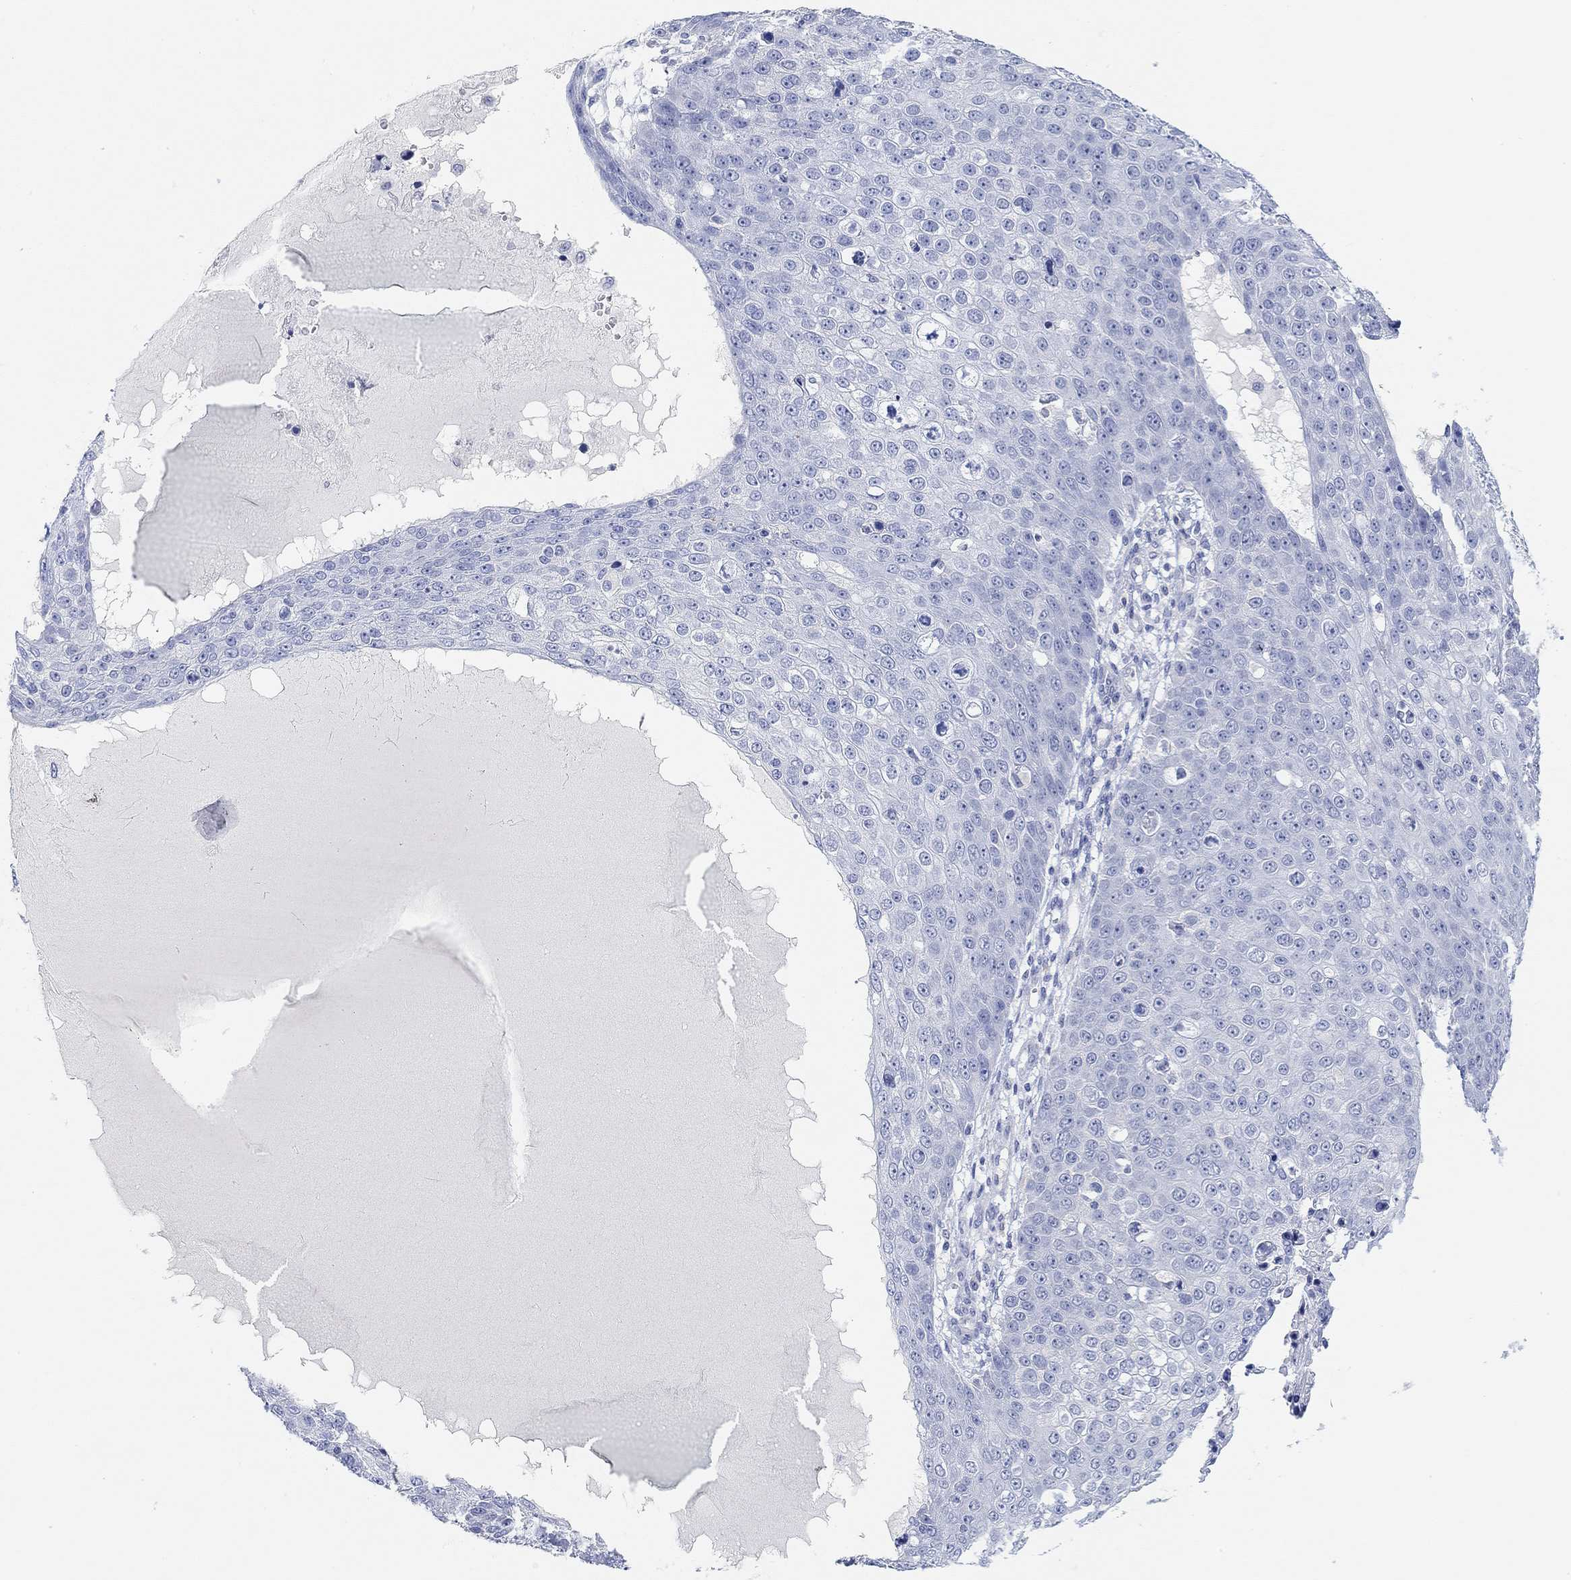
{"staining": {"intensity": "negative", "quantity": "none", "location": "none"}, "tissue": "skin cancer", "cell_type": "Tumor cells", "image_type": "cancer", "snomed": [{"axis": "morphology", "description": "Squamous cell carcinoma, NOS"}, {"axis": "topography", "description": "Skin"}], "caption": "Immunohistochemical staining of skin cancer shows no significant expression in tumor cells. (DAB IHC, high magnification).", "gene": "VAT1L", "patient": {"sex": "male", "age": 71}}